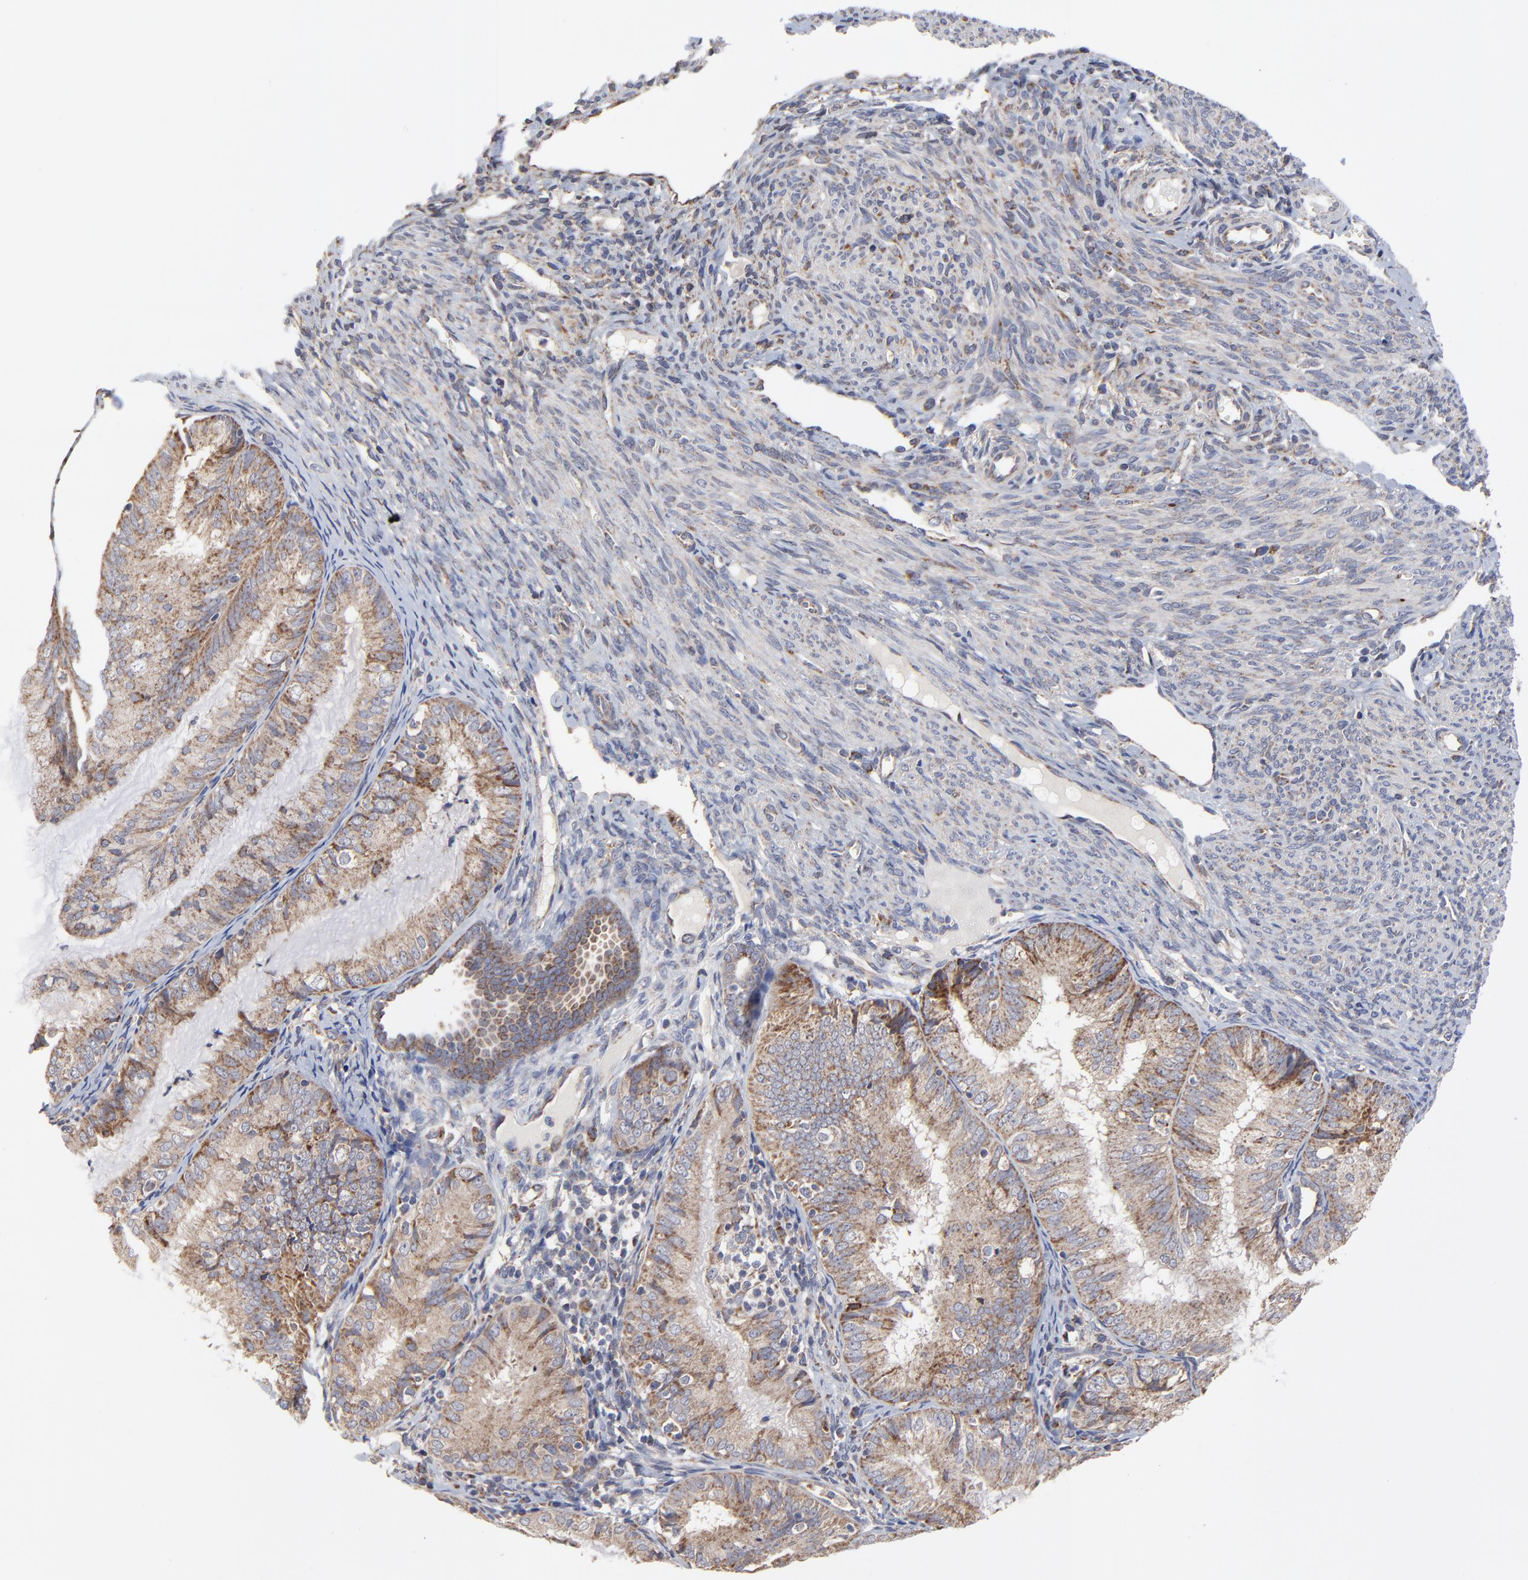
{"staining": {"intensity": "weak", "quantity": ">75%", "location": "cytoplasmic/membranous"}, "tissue": "endometrial cancer", "cell_type": "Tumor cells", "image_type": "cancer", "snomed": [{"axis": "morphology", "description": "Adenocarcinoma, NOS"}, {"axis": "topography", "description": "Endometrium"}], "caption": "DAB (3,3'-diaminobenzidine) immunohistochemical staining of endometrial cancer shows weak cytoplasmic/membranous protein expression in approximately >75% of tumor cells.", "gene": "ZNF550", "patient": {"sex": "female", "age": 66}}